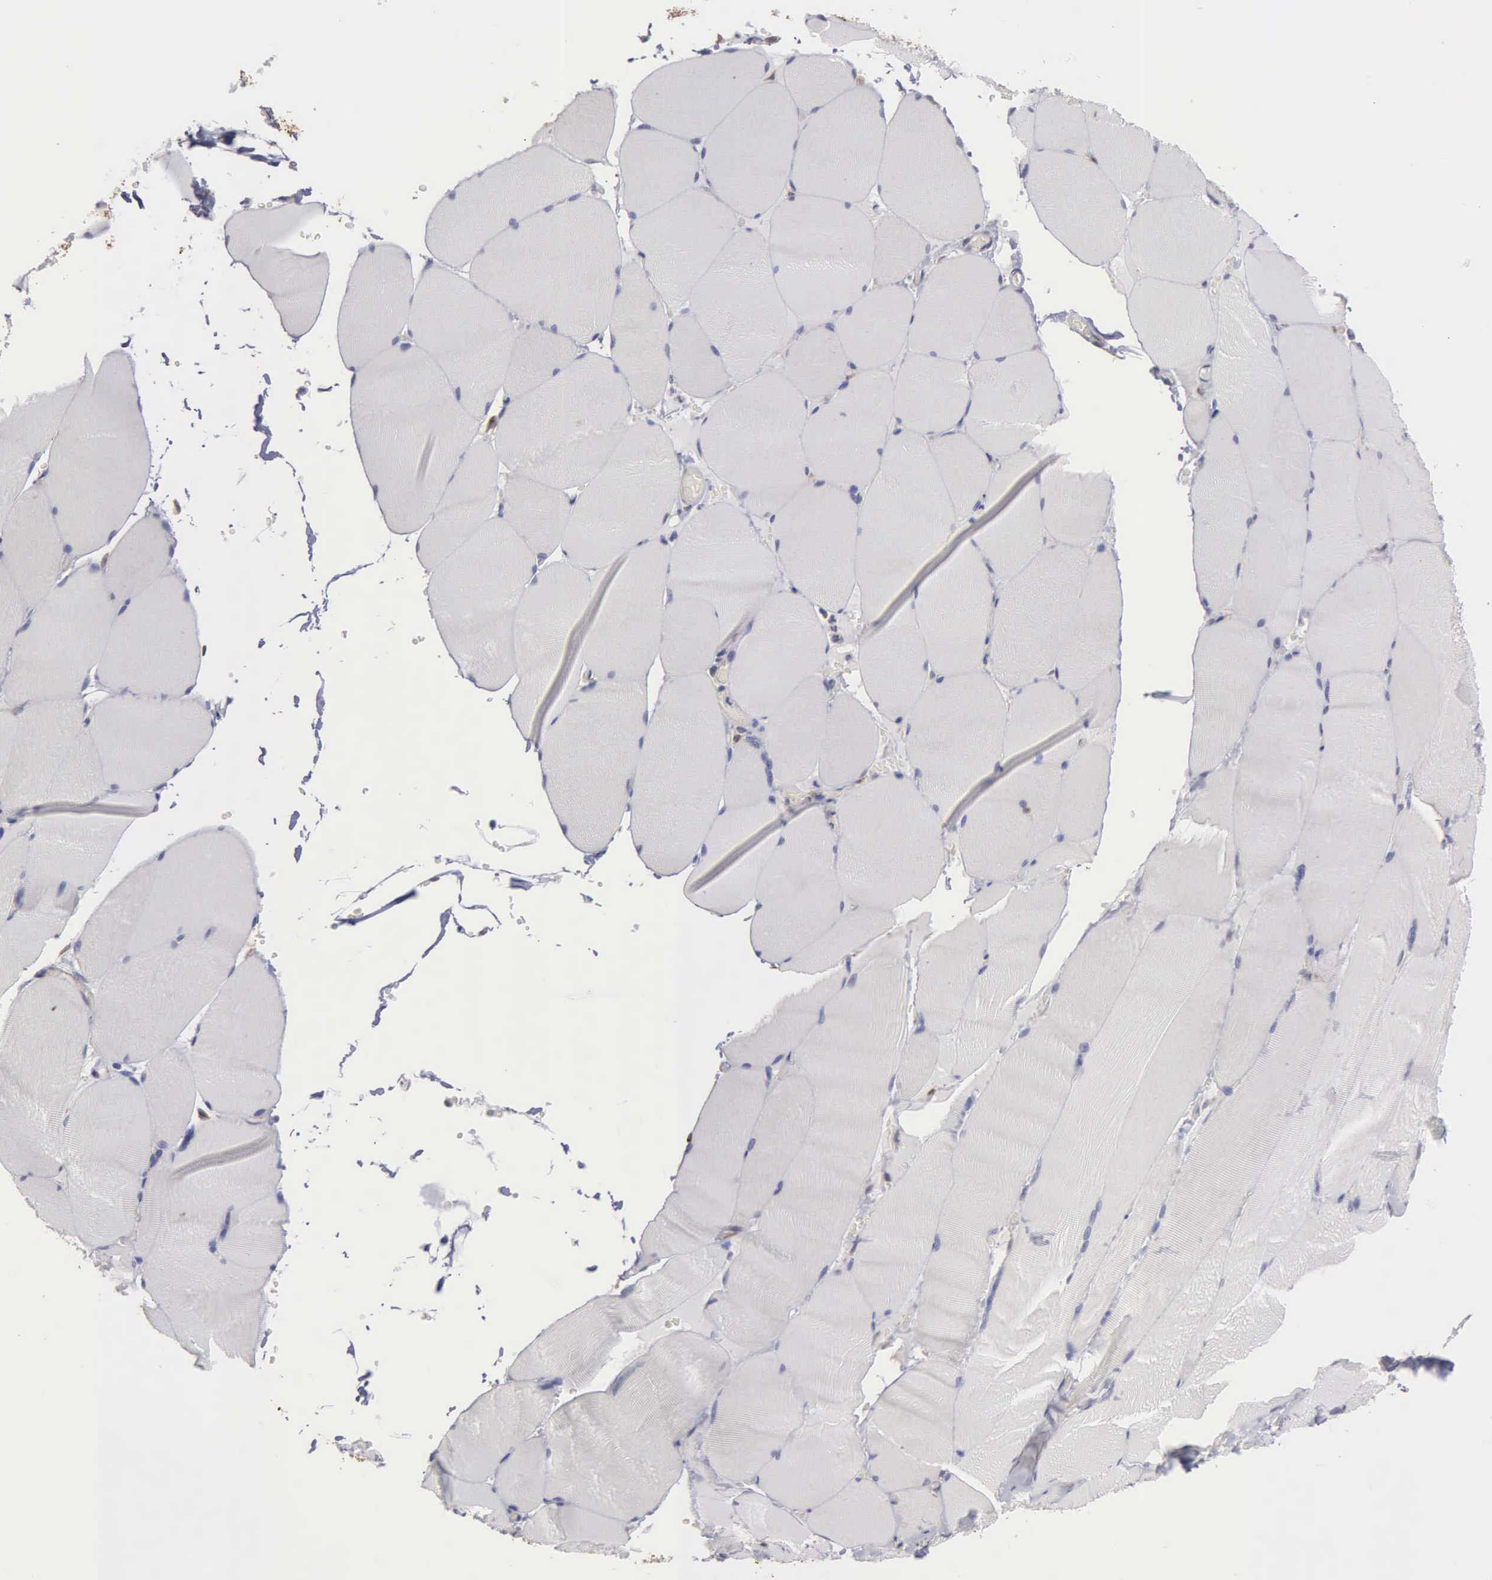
{"staining": {"intensity": "negative", "quantity": "none", "location": "none"}, "tissue": "skeletal muscle", "cell_type": "Myocytes", "image_type": "normal", "snomed": [{"axis": "morphology", "description": "Normal tissue, NOS"}, {"axis": "topography", "description": "Skeletal muscle"}], "caption": "The IHC image has no significant expression in myocytes of skeletal muscle. (DAB (3,3'-diaminobenzidine) IHC with hematoxylin counter stain).", "gene": "LIN52", "patient": {"sex": "male", "age": 71}}